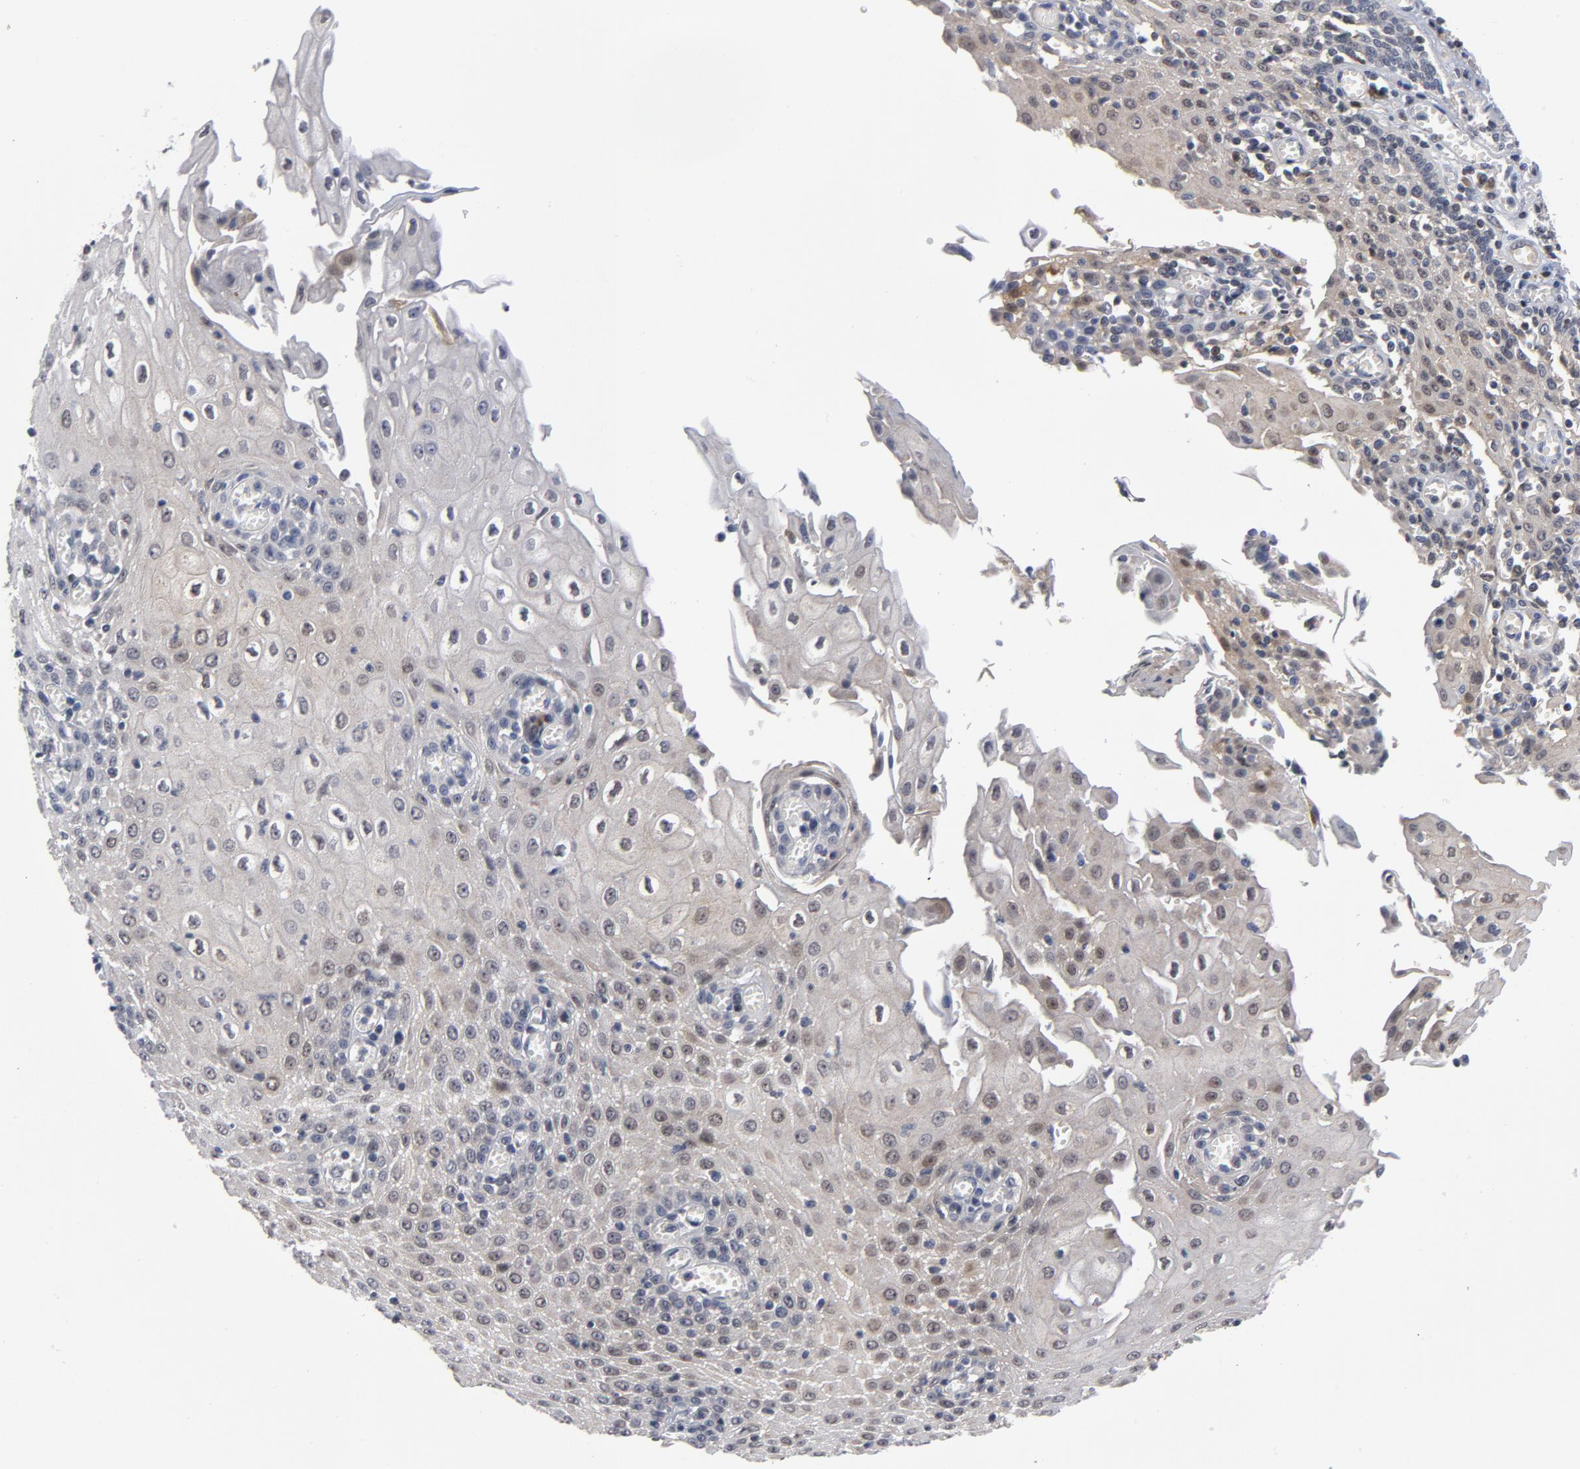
{"staining": {"intensity": "weak", "quantity": ">75%", "location": "cytoplasmic/membranous"}, "tissue": "esophagus", "cell_type": "Squamous epithelial cells", "image_type": "normal", "snomed": [{"axis": "morphology", "description": "Normal tissue, NOS"}, {"axis": "morphology", "description": "Squamous cell carcinoma, NOS"}, {"axis": "topography", "description": "Esophagus"}], "caption": "Immunohistochemistry (IHC) histopathology image of normal esophagus: human esophagus stained using immunohistochemistry (IHC) reveals low levels of weak protein expression localized specifically in the cytoplasmic/membranous of squamous epithelial cells, appearing as a cytoplasmic/membranous brown color.", "gene": "TRADD", "patient": {"sex": "male", "age": 65}}